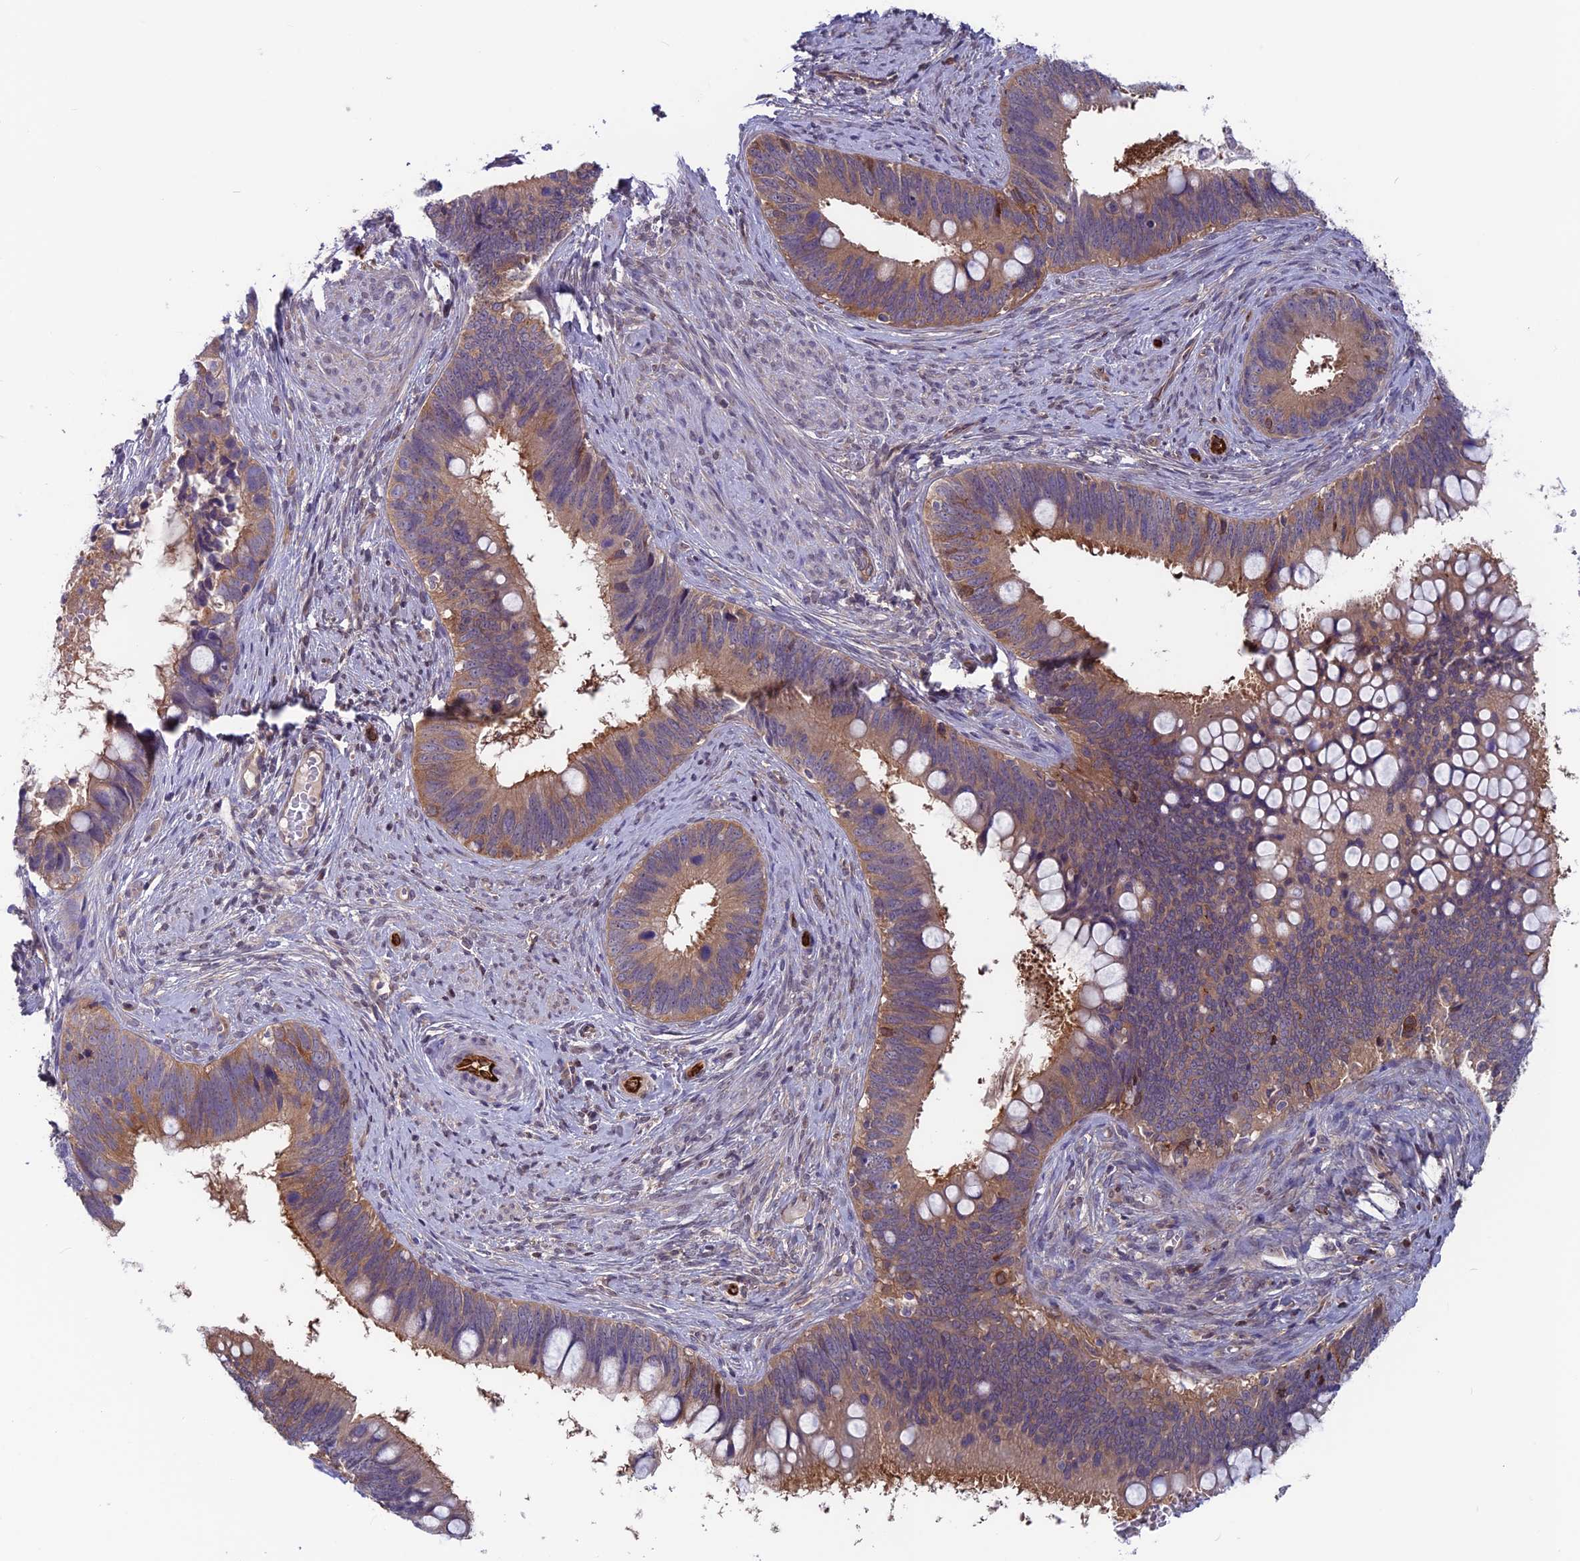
{"staining": {"intensity": "moderate", "quantity": ">75%", "location": "cytoplasmic/membranous"}, "tissue": "cervical cancer", "cell_type": "Tumor cells", "image_type": "cancer", "snomed": [{"axis": "morphology", "description": "Adenocarcinoma, NOS"}, {"axis": "topography", "description": "Cervix"}], "caption": "Moderate cytoplasmic/membranous positivity is appreciated in about >75% of tumor cells in adenocarcinoma (cervical). Nuclei are stained in blue.", "gene": "MAST2", "patient": {"sex": "female", "age": 42}}